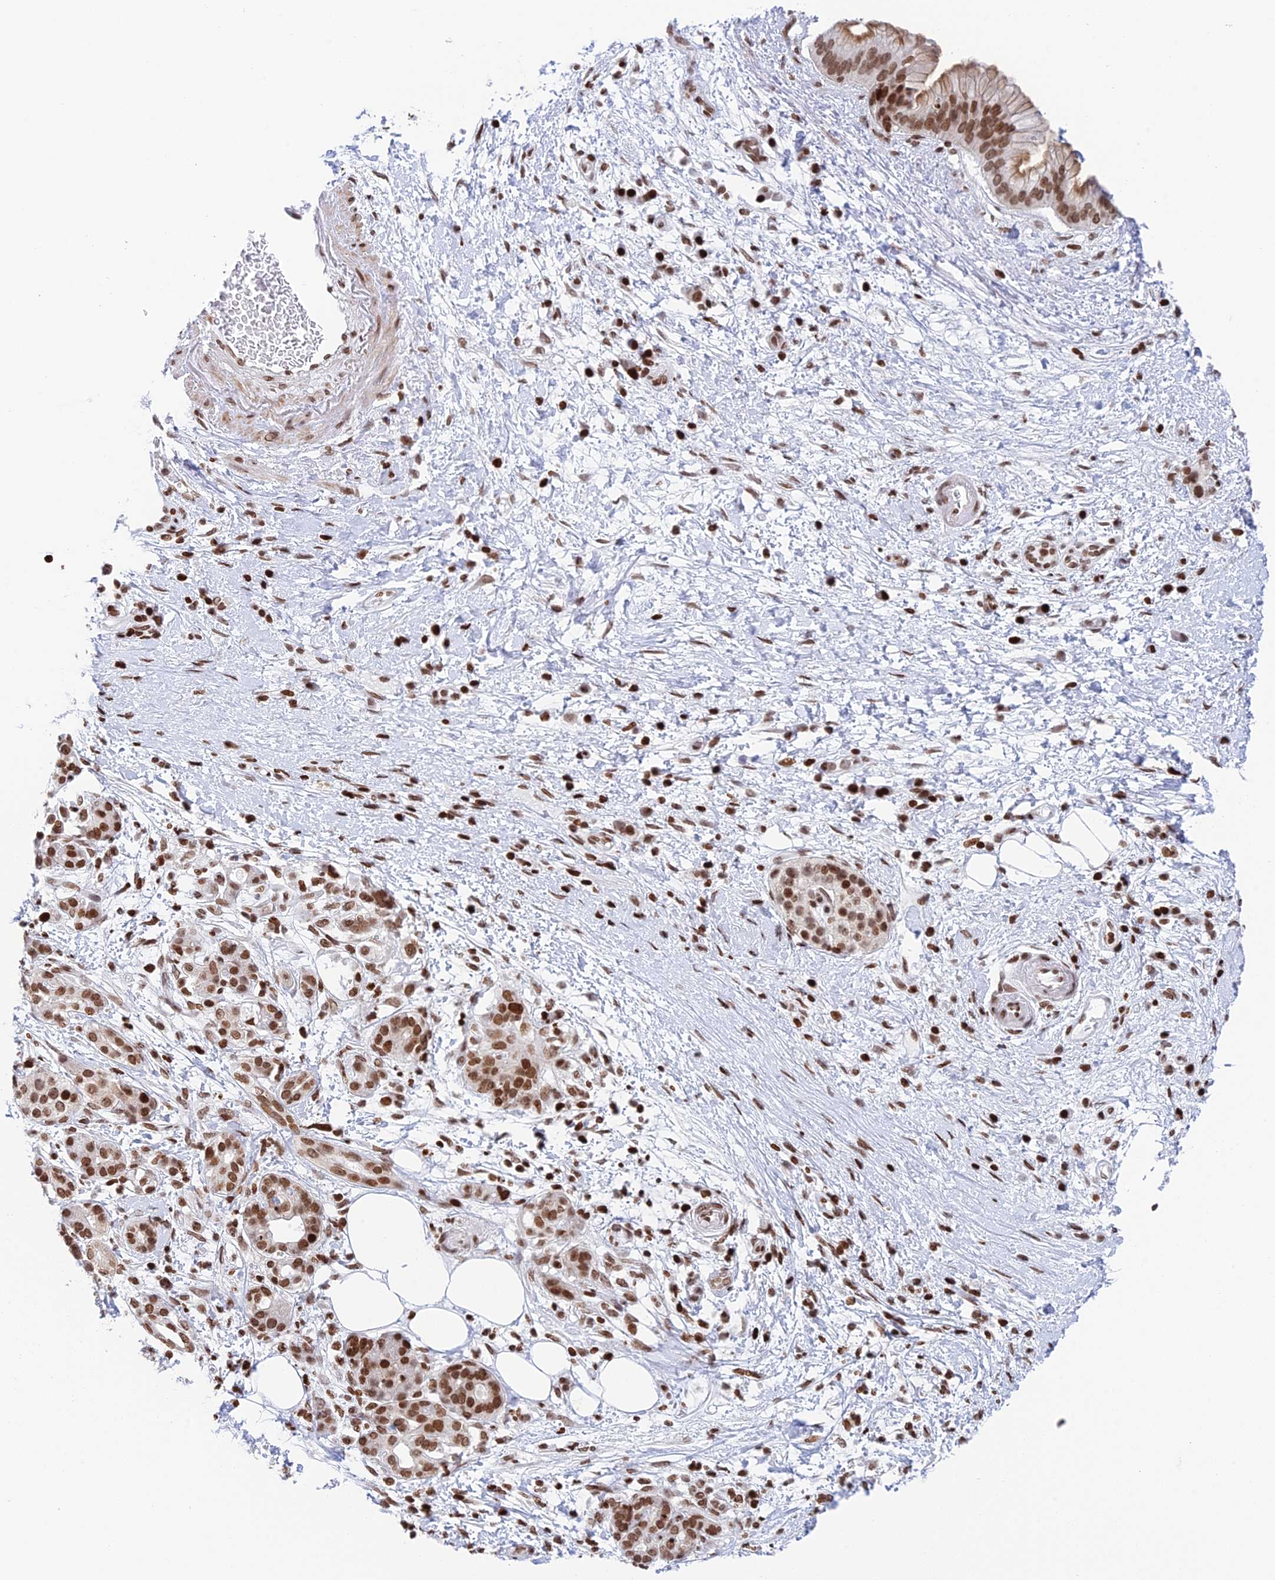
{"staining": {"intensity": "moderate", "quantity": ">75%", "location": "nuclear"}, "tissue": "pancreatic cancer", "cell_type": "Tumor cells", "image_type": "cancer", "snomed": [{"axis": "morphology", "description": "Adenocarcinoma, NOS"}, {"axis": "topography", "description": "Pancreas"}], "caption": "DAB (3,3'-diaminobenzidine) immunohistochemical staining of pancreatic cancer (adenocarcinoma) displays moderate nuclear protein positivity in approximately >75% of tumor cells.", "gene": "RPAP1", "patient": {"sex": "female", "age": 73}}